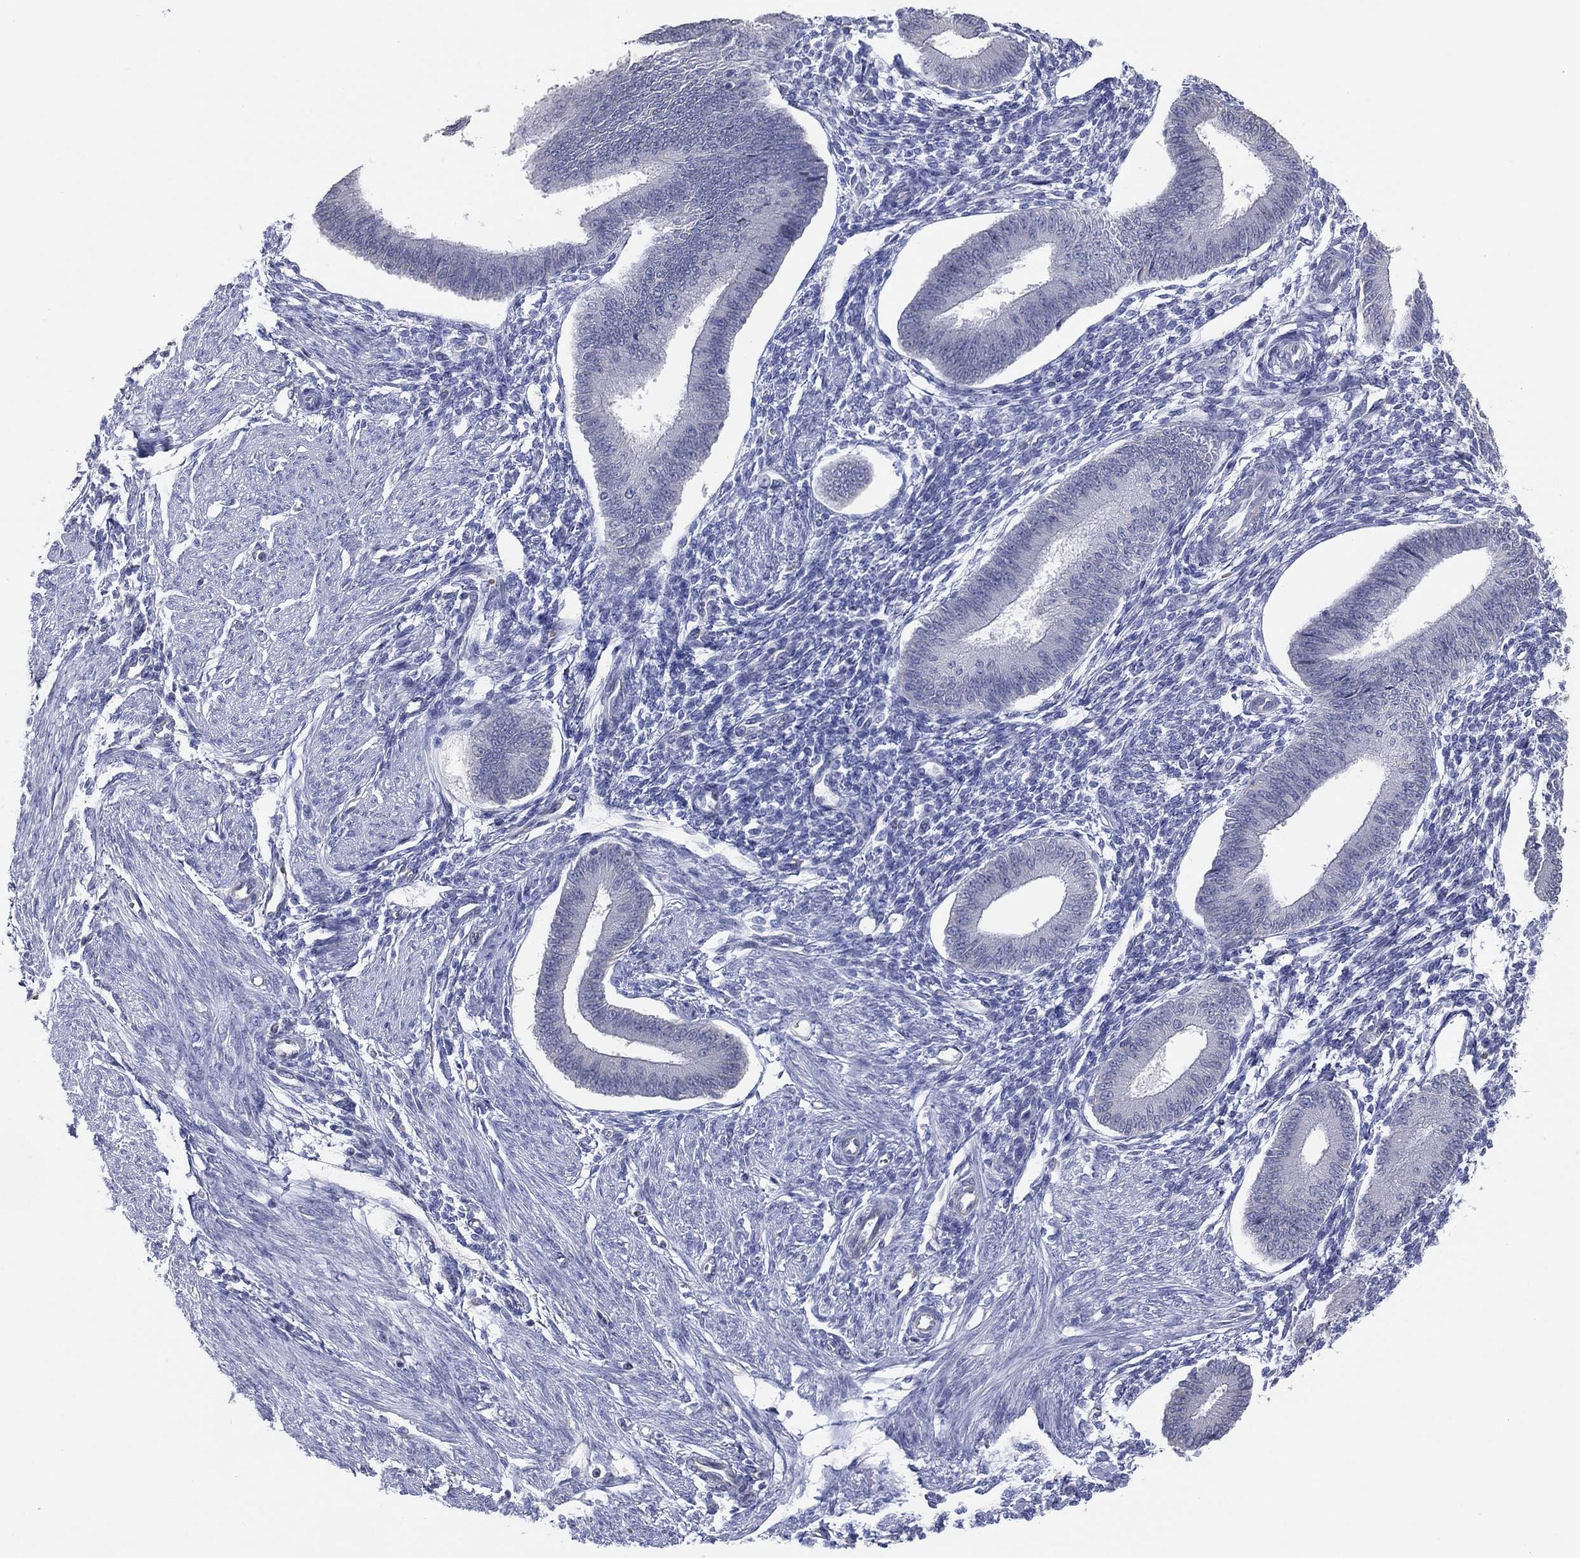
{"staining": {"intensity": "negative", "quantity": "none", "location": "none"}, "tissue": "endometrium", "cell_type": "Cells in endometrial stroma", "image_type": "normal", "snomed": [{"axis": "morphology", "description": "Normal tissue, NOS"}, {"axis": "topography", "description": "Endometrium"}], "caption": "A high-resolution photomicrograph shows IHC staining of normal endometrium, which shows no significant positivity in cells in endometrial stroma. The staining is performed using DAB brown chromogen with nuclei counter-stained in using hematoxylin.", "gene": "CFTR", "patient": {"sex": "female", "age": 39}}